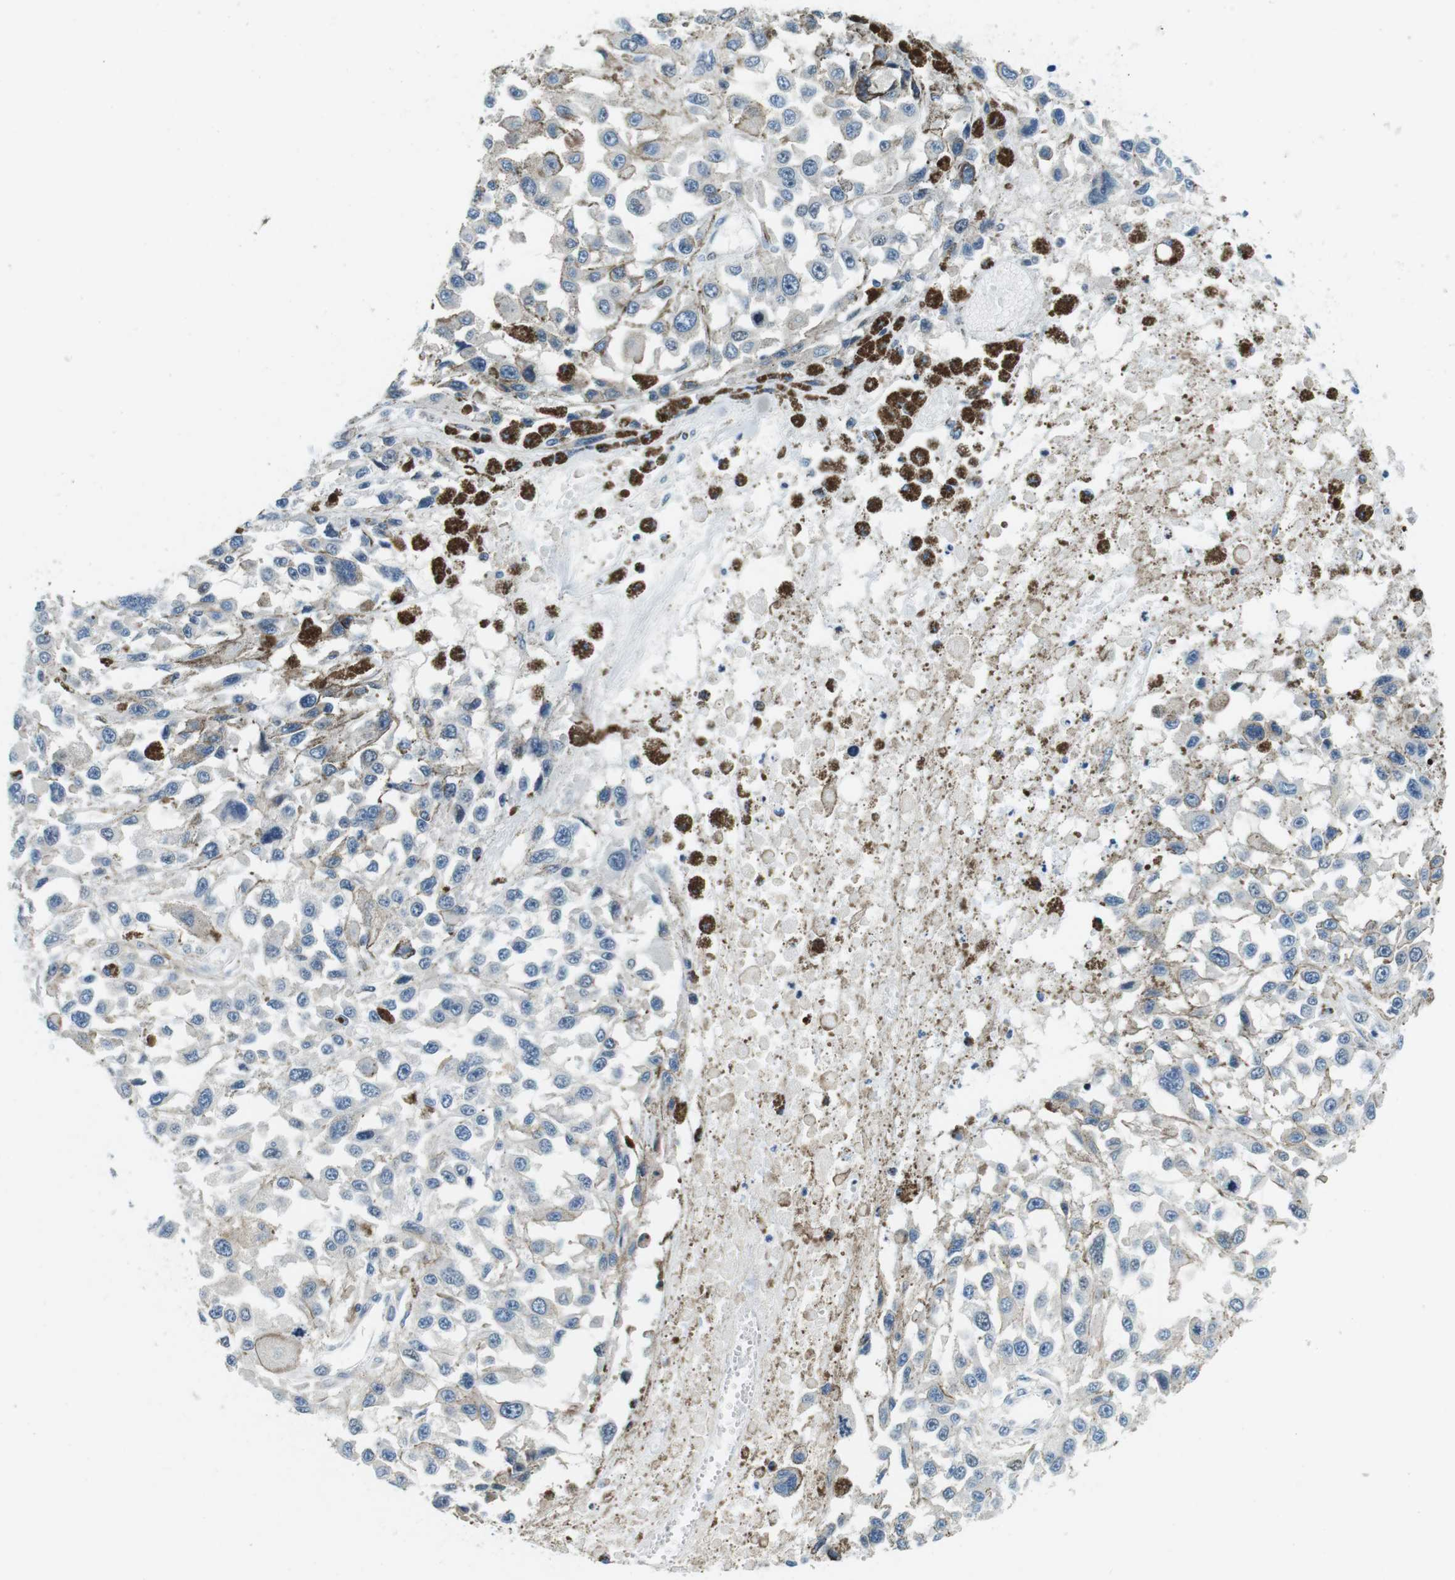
{"staining": {"intensity": "negative", "quantity": "none", "location": "none"}, "tissue": "melanoma", "cell_type": "Tumor cells", "image_type": "cancer", "snomed": [{"axis": "morphology", "description": "Malignant melanoma, Metastatic site"}, {"axis": "topography", "description": "Lymph node"}], "caption": "Melanoma stained for a protein using IHC shows no staining tumor cells.", "gene": "KCNJ5", "patient": {"sex": "male", "age": 59}}